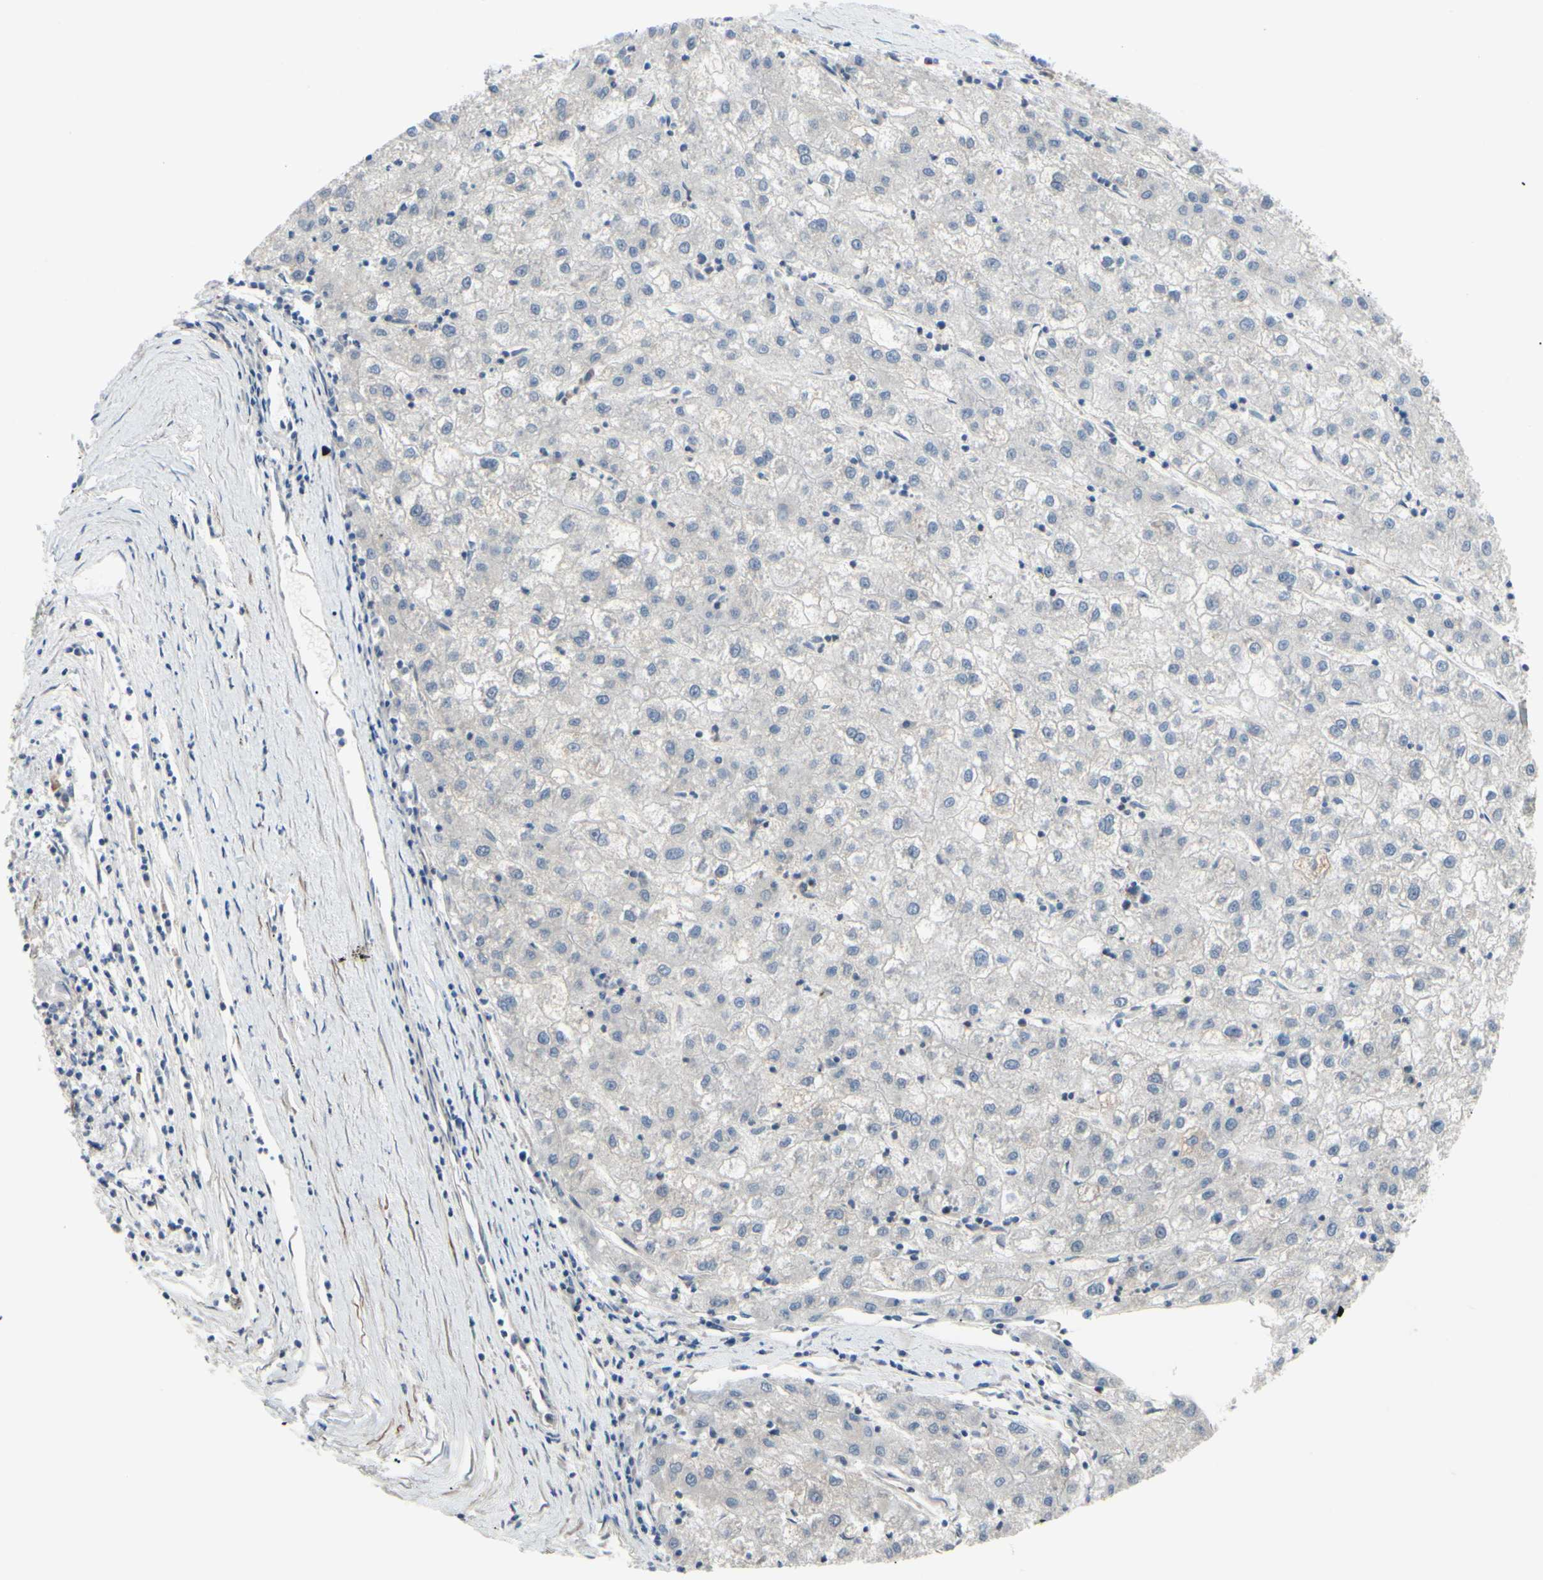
{"staining": {"intensity": "negative", "quantity": "none", "location": "none"}, "tissue": "liver cancer", "cell_type": "Tumor cells", "image_type": "cancer", "snomed": [{"axis": "morphology", "description": "Carcinoma, Hepatocellular, NOS"}, {"axis": "topography", "description": "Liver"}], "caption": "Protein analysis of liver hepatocellular carcinoma demonstrates no significant expression in tumor cells.", "gene": "PRAF2", "patient": {"sex": "male", "age": 72}}